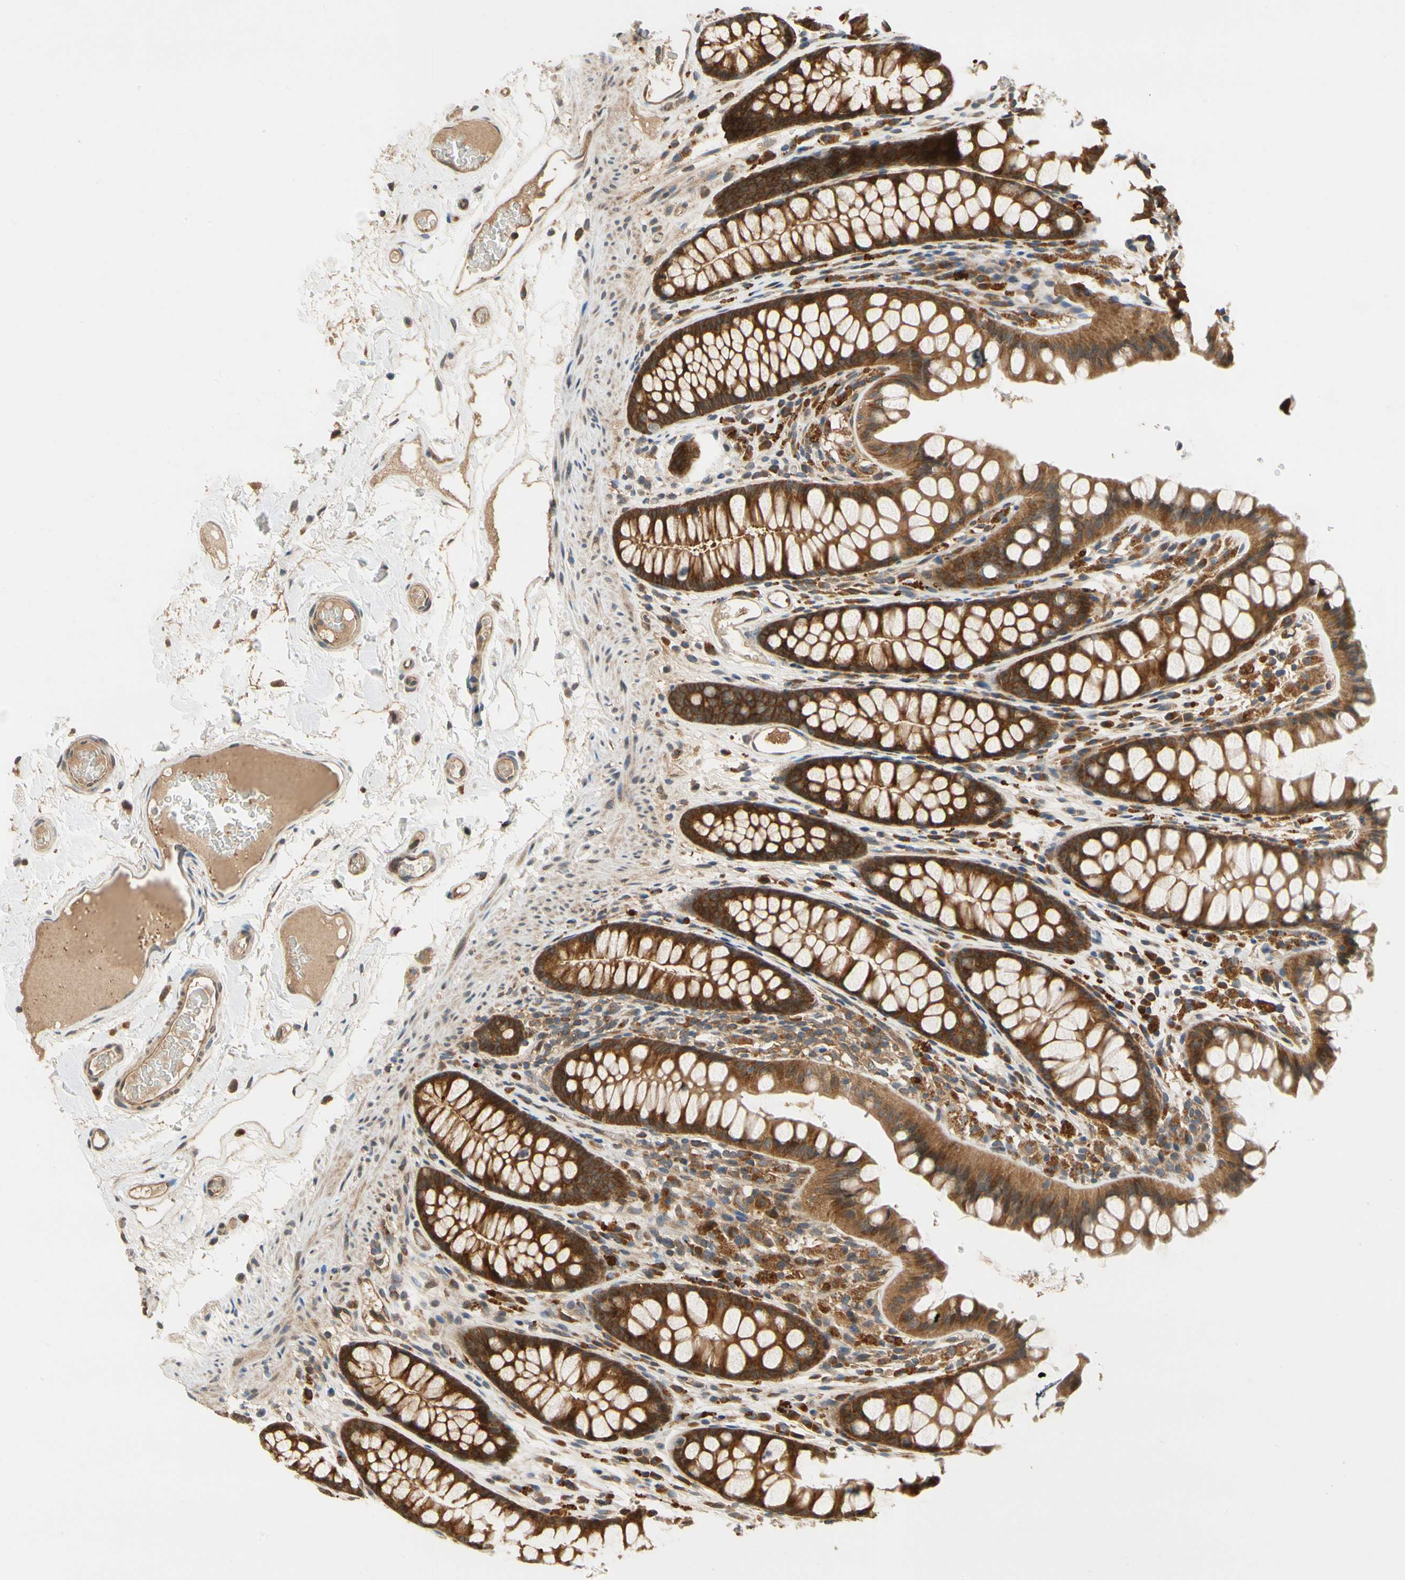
{"staining": {"intensity": "moderate", "quantity": ">75%", "location": "cytoplasmic/membranous"}, "tissue": "colon", "cell_type": "Endothelial cells", "image_type": "normal", "snomed": [{"axis": "morphology", "description": "Normal tissue, NOS"}, {"axis": "topography", "description": "Colon"}], "caption": "This is an image of immunohistochemistry (IHC) staining of unremarkable colon, which shows moderate staining in the cytoplasmic/membranous of endothelial cells.", "gene": "TDRP", "patient": {"sex": "female", "age": 55}}